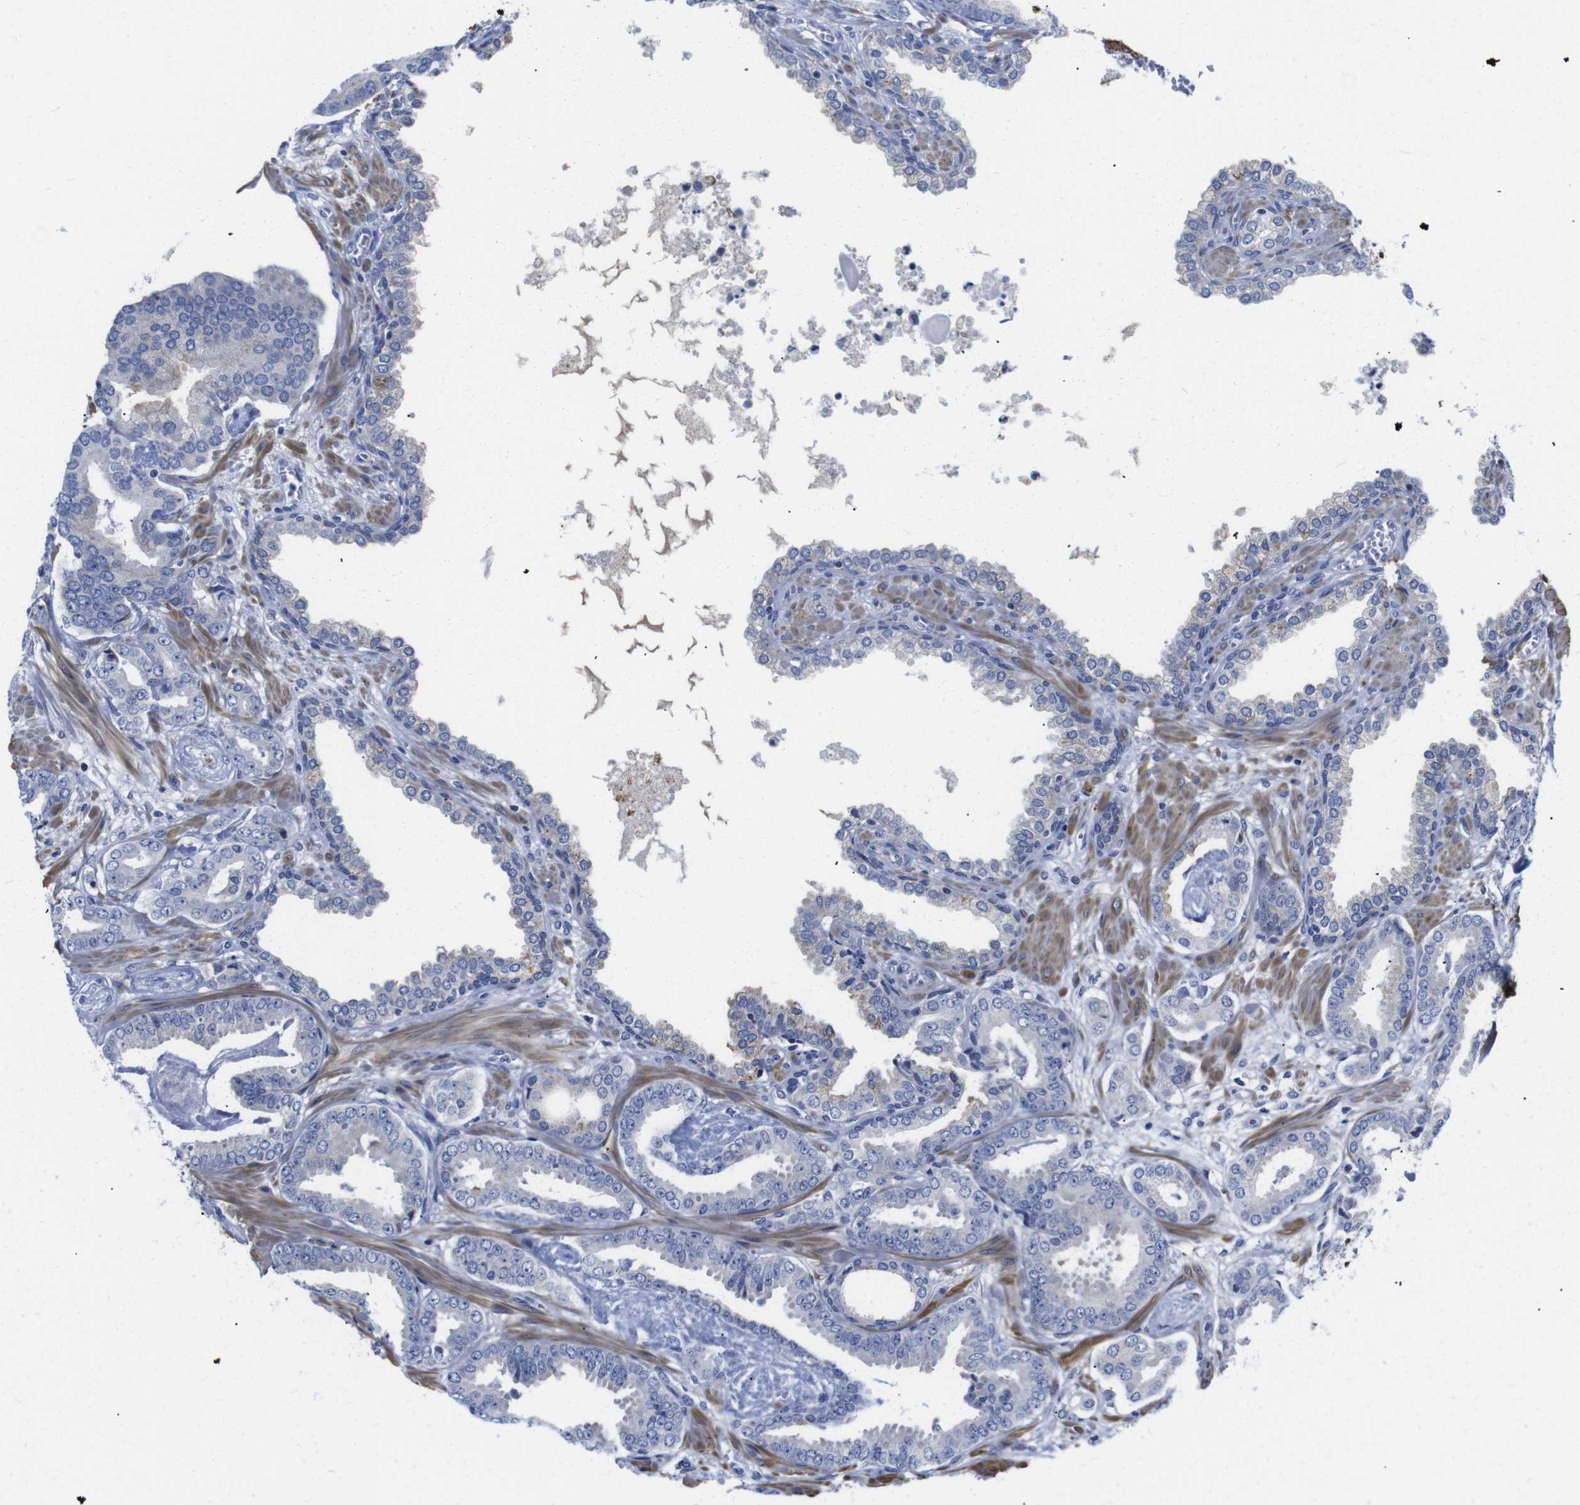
{"staining": {"intensity": "negative", "quantity": "none", "location": "none"}, "tissue": "prostate cancer", "cell_type": "Tumor cells", "image_type": "cancer", "snomed": [{"axis": "morphology", "description": "Adenocarcinoma, Low grade"}, {"axis": "topography", "description": "Prostate"}], "caption": "A high-resolution photomicrograph shows immunohistochemistry staining of prostate low-grade adenocarcinoma, which demonstrates no significant positivity in tumor cells.", "gene": "LRRC55", "patient": {"sex": "male", "age": 53}}